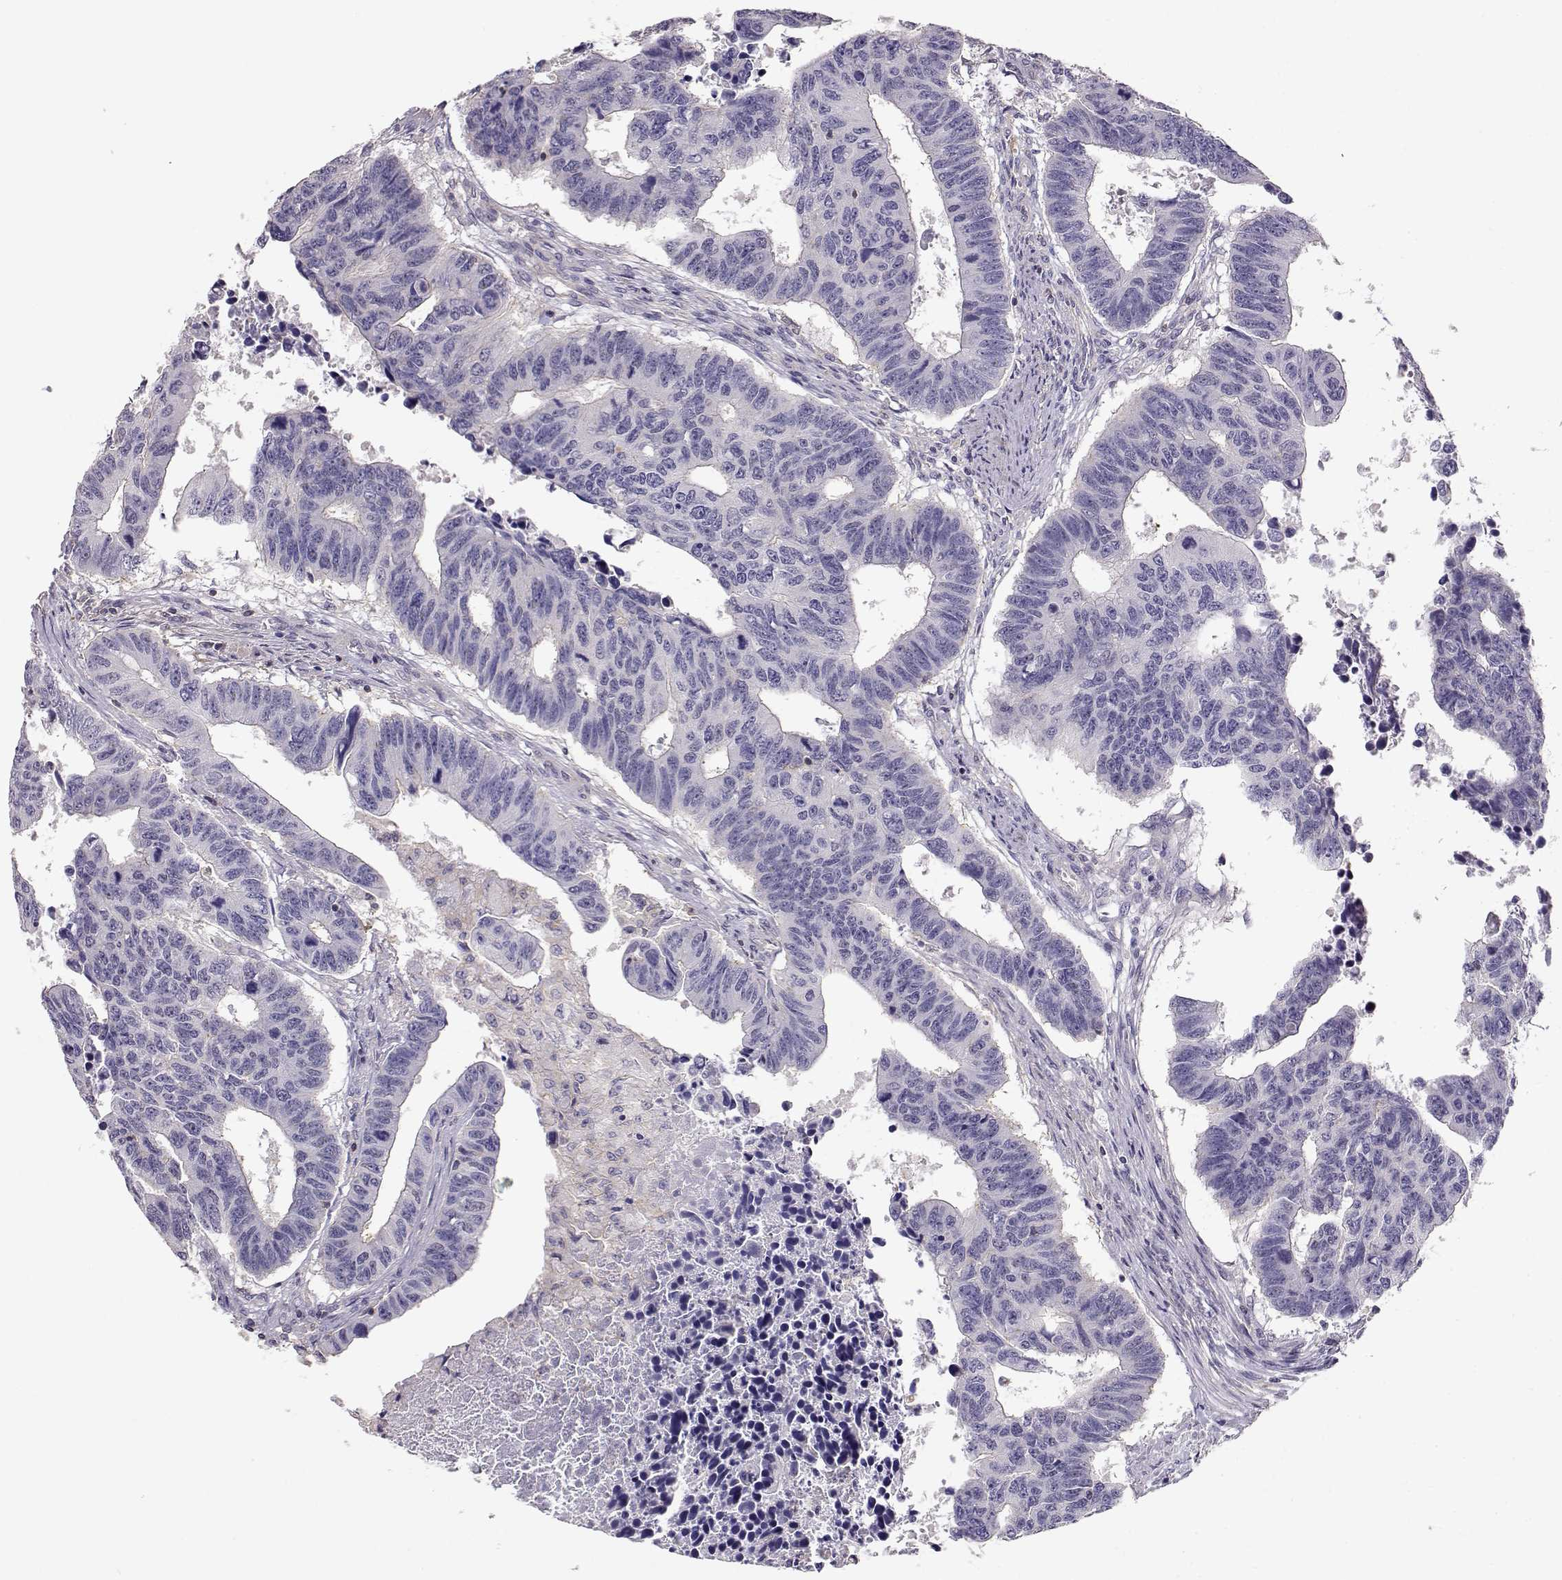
{"staining": {"intensity": "negative", "quantity": "none", "location": "none"}, "tissue": "colorectal cancer", "cell_type": "Tumor cells", "image_type": "cancer", "snomed": [{"axis": "morphology", "description": "Adenocarcinoma, NOS"}, {"axis": "topography", "description": "Rectum"}], "caption": "This is a histopathology image of IHC staining of adenocarcinoma (colorectal), which shows no positivity in tumor cells.", "gene": "DAPL1", "patient": {"sex": "female", "age": 85}}